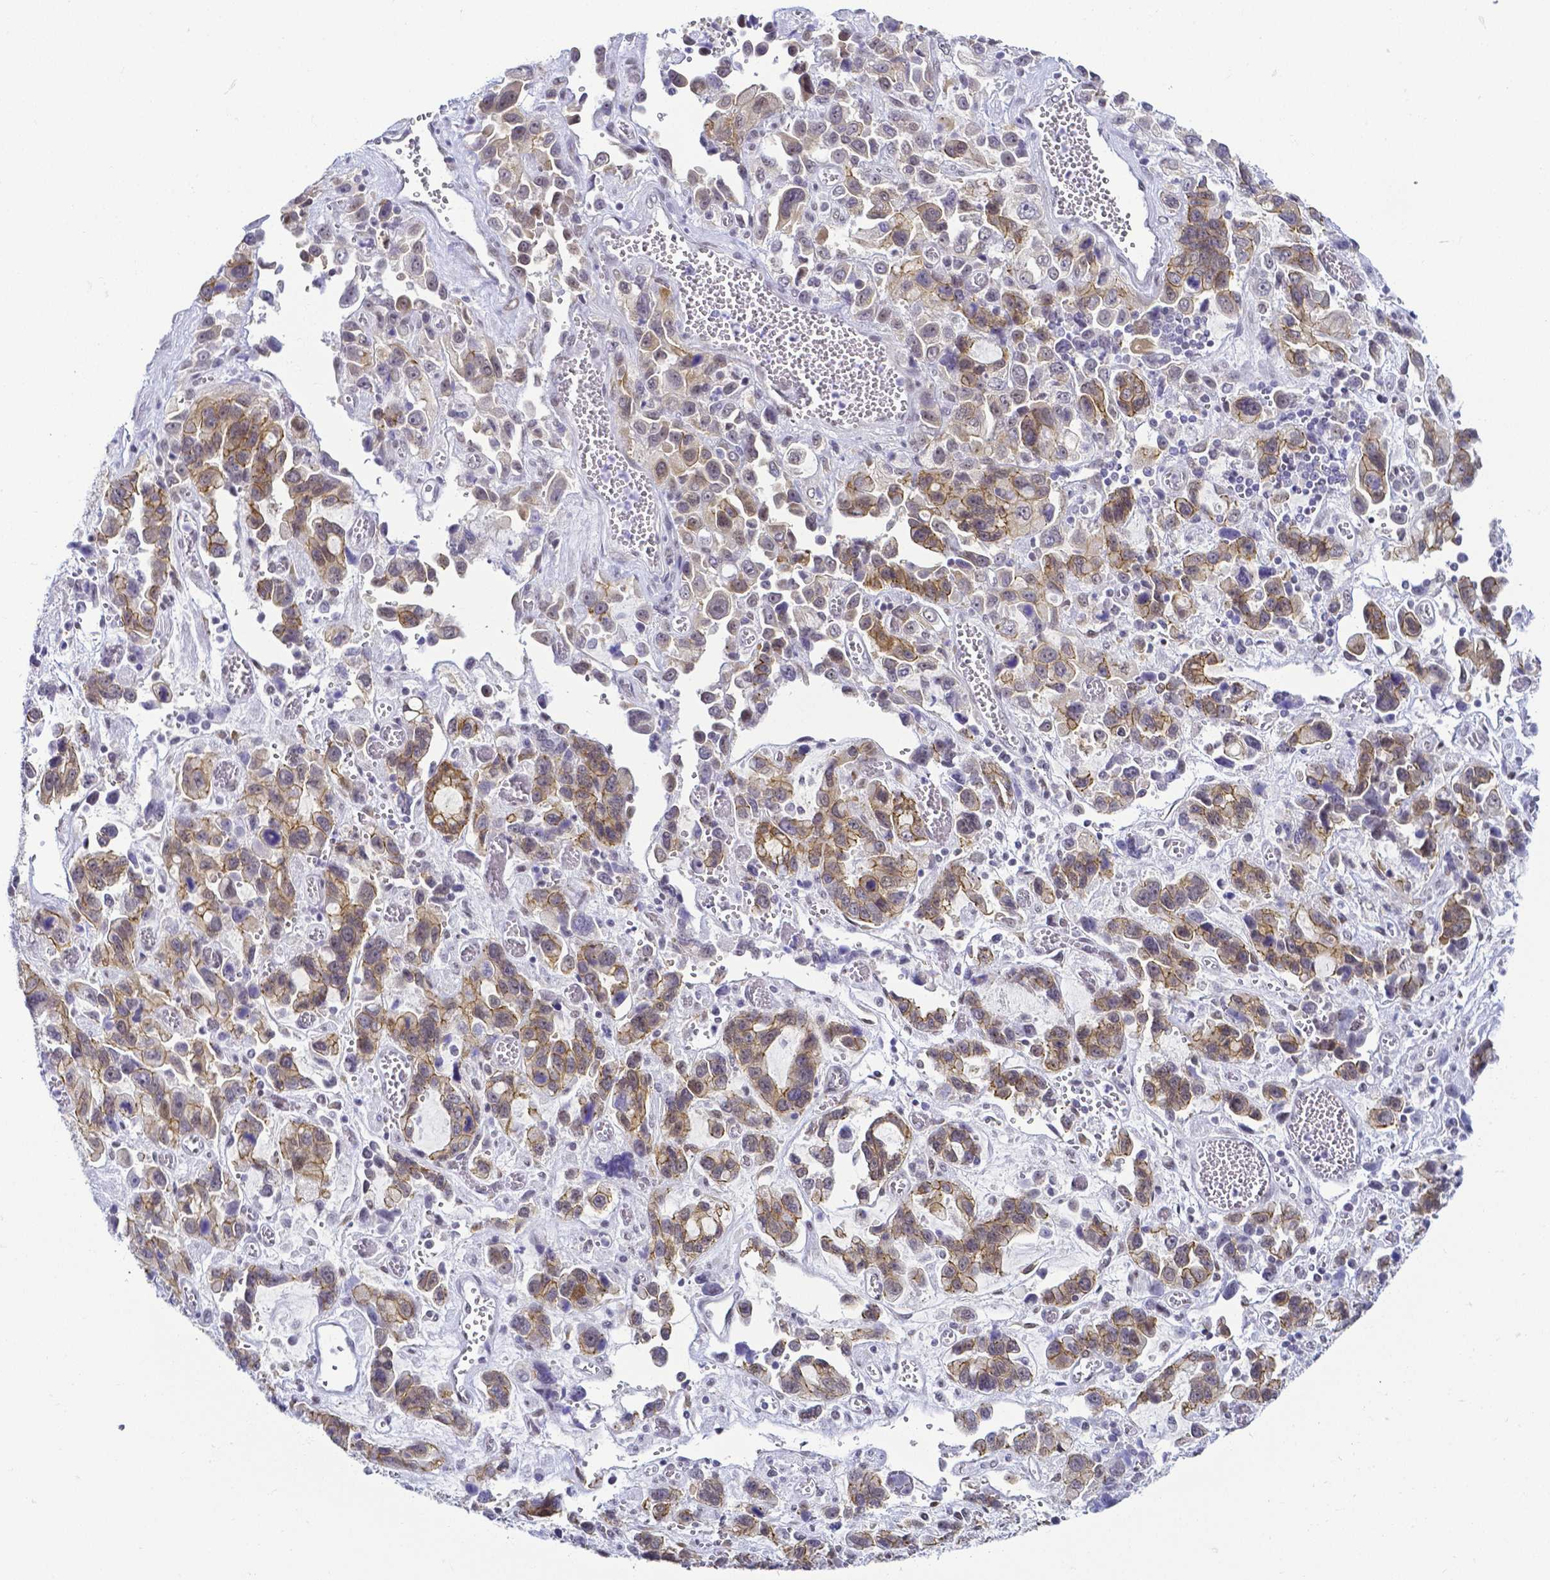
{"staining": {"intensity": "moderate", "quantity": "25%-75%", "location": "cytoplasmic/membranous"}, "tissue": "stomach cancer", "cell_type": "Tumor cells", "image_type": "cancer", "snomed": [{"axis": "morphology", "description": "Adenocarcinoma, NOS"}, {"axis": "topography", "description": "Stomach, upper"}], "caption": "Protein positivity by immunohistochemistry (IHC) reveals moderate cytoplasmic/membranous expression in about 25%-75% of tumor cells in stomach cancer (adenocarcinoma).", "gene": "FAM83G", "patient": {"sex": "female", "age": 81}}